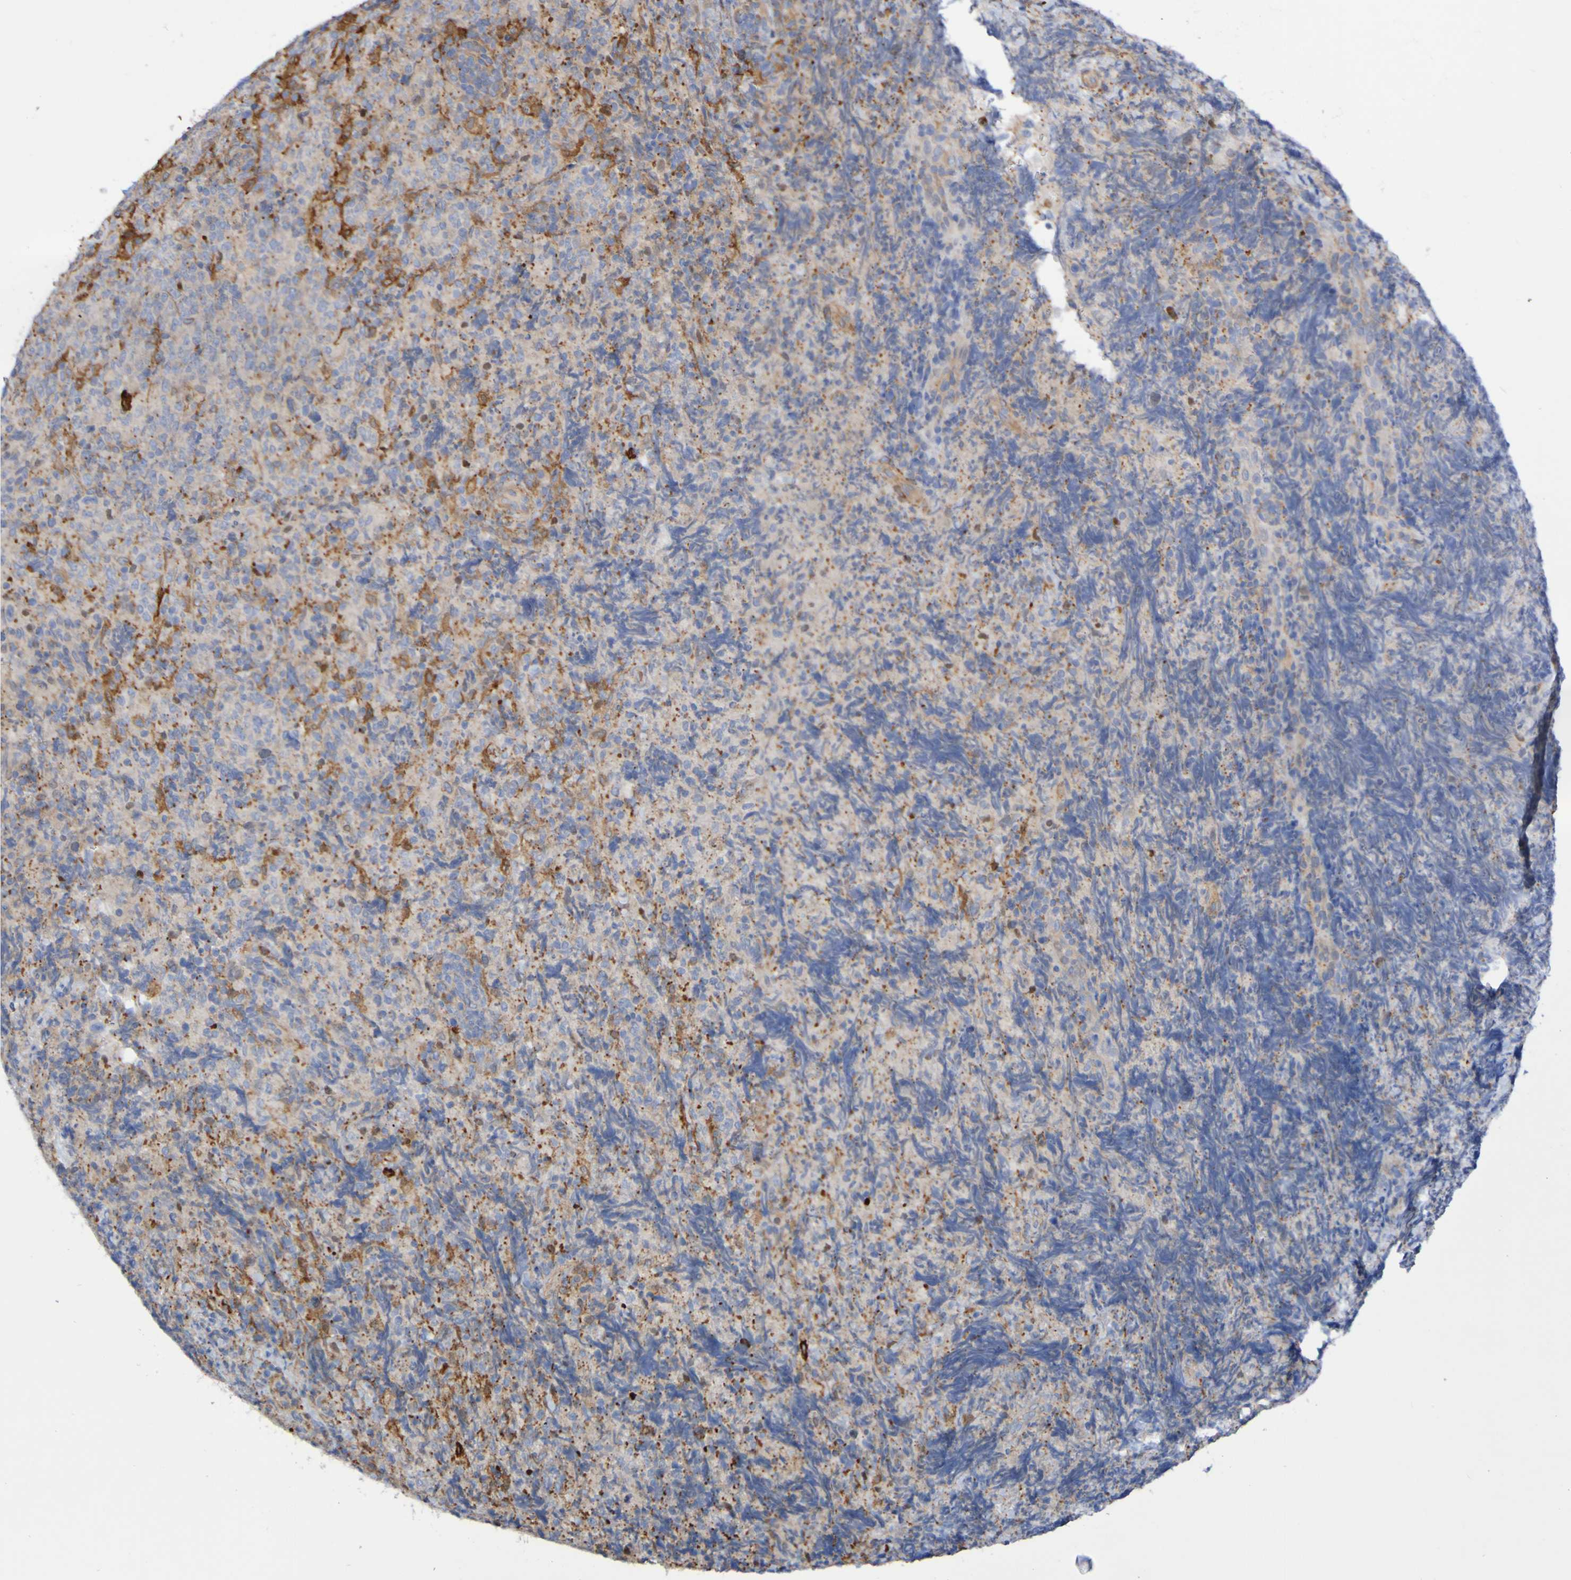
{"staining": {"intensity": "moderate", "quantity": "<25%", "location": "cytoplasmic/membranous"}, "tissue": "lymphoma", "cell_type": "Tumor cells", "image_type": "cancer", "snomed": [{"axis": "morphology", "description": "Malignant lymphoma, non-Hodgkin's type, High grade"}, {"axis": "topography", "description": "Tonsil"}], "caption": "Moderate cytoplasmic/membranous expression for a protein is present in approximately <25% of tumor cells of lymphoma using IHC.", "gene": "SCRG1", "patient": {"sex": "female", "age": 36}}